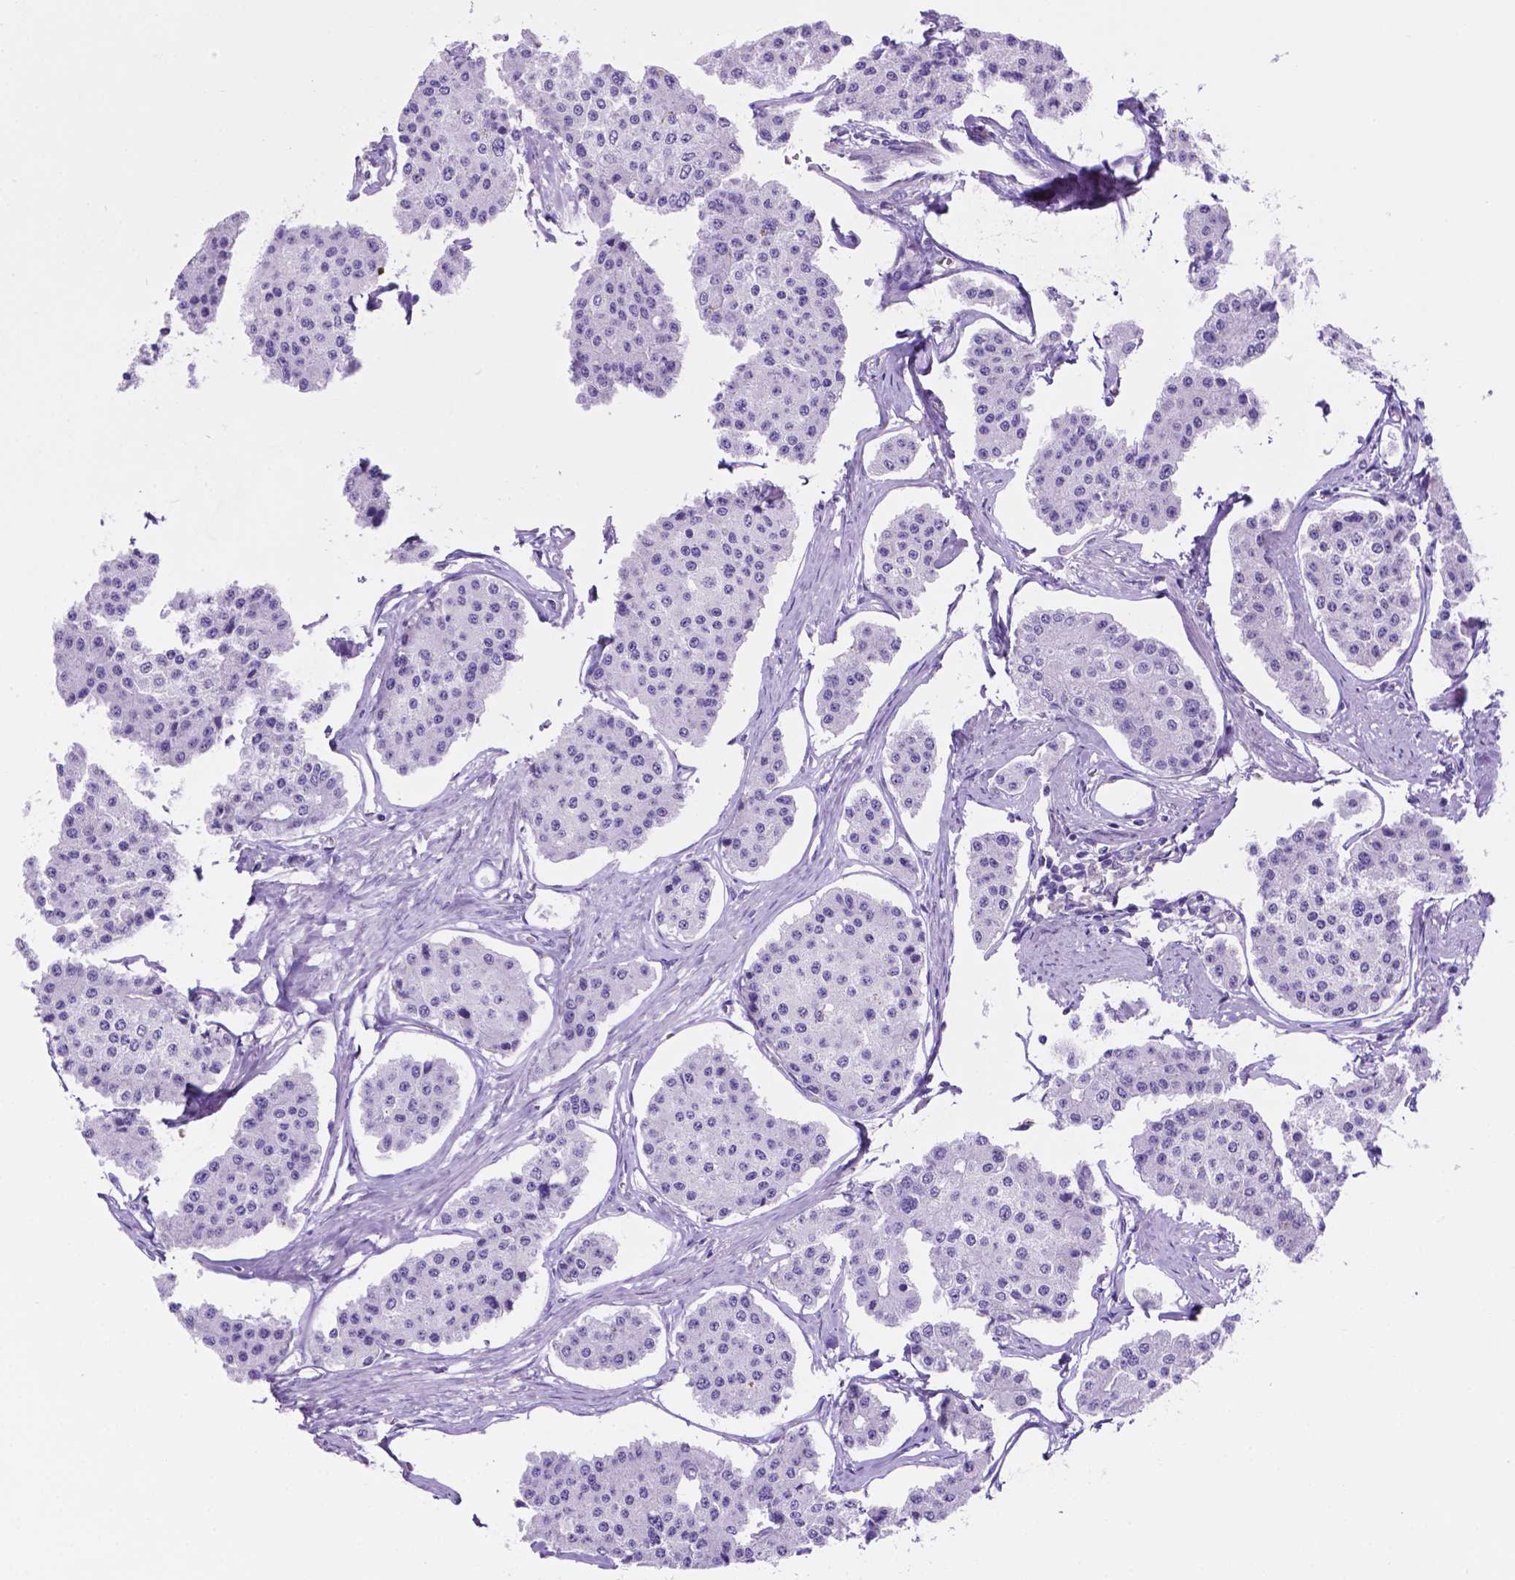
{"staining": {"intensity": "negative", "quantity": "none", "location": "none"}, "tissue": "carcinoid", "cell_type": "Tumor cells", "image_type": "cancer", "snomed": [{"axis": "morphology", "description": "Carcinoid, malignant, NOS"}, {"axis": "topography", "description": "Small intestine"}], "caption": "Tumor cells are negative for protein expression in human carcinoid. (Brightfield microscopy of DAB (3,3'-diaminobenzidine) IHC at high magnification).", "gene": "SPDYA", "patient": {"sex": "female", "age": 65}}